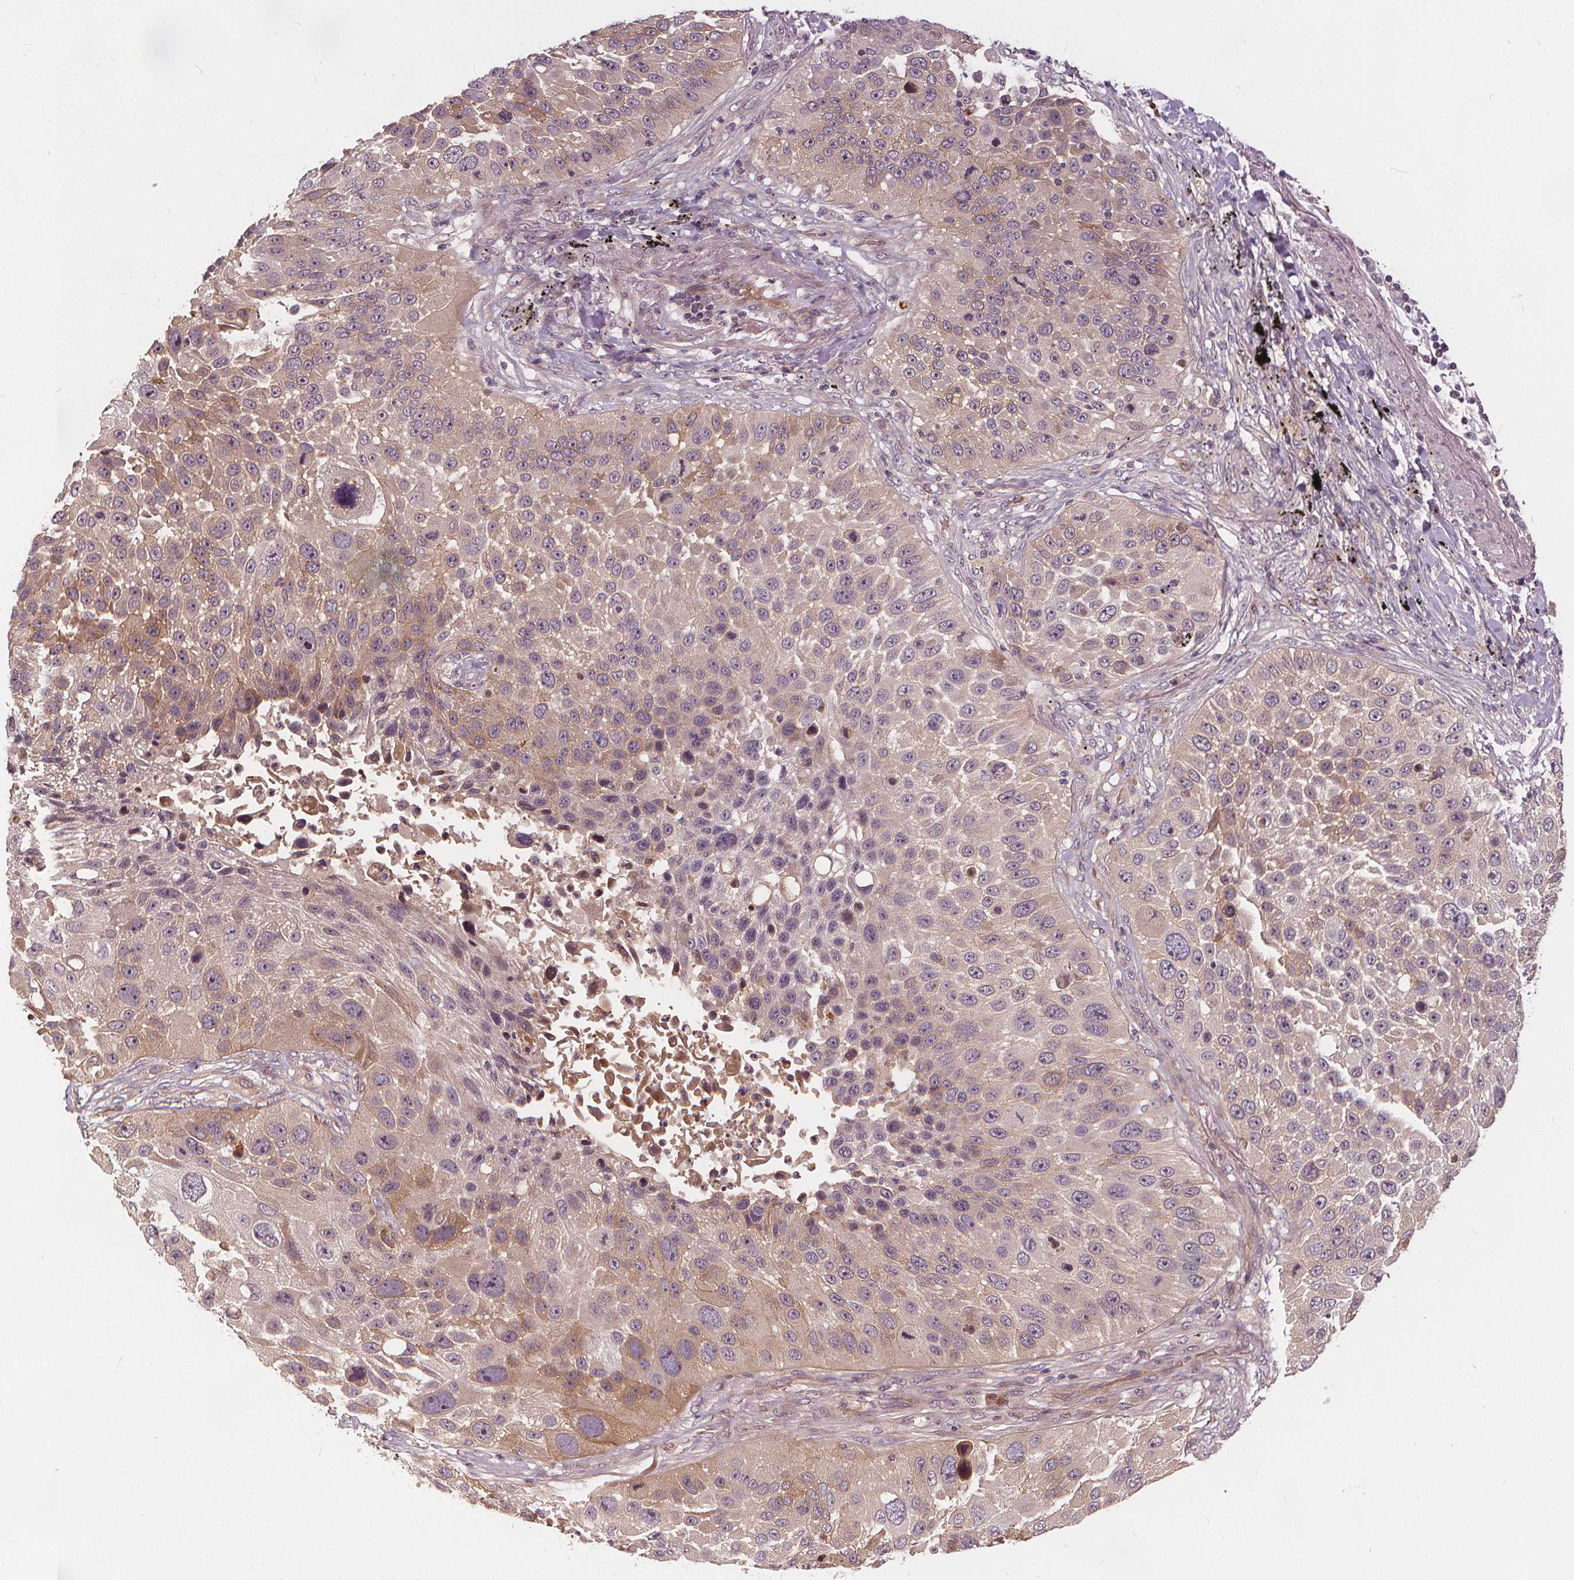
{"staining": {"intensity": "moderate", "quantity": "<25%", "location": "cytoplasmic/membranous,nuclear"}, "tissue": "lung cancer", "cell_type": "Tumor cells", "image_type": "cancer", "snomed": [{"axis": "morphology", "description": "Normal morphology"}, {"axis": "morphology", "description": "Squamous cell carcinoma, NOS"}, {"axis": "topography", "description": "Lymph node"}, {"axis": "topography", "description": "Lung"}], "caption": "Lung cancer (squamous cell carcinoma) stained with DAB (3,3'-diaminobenzidine) immunohistochemistry (IHC) demonstrates low levels of moderate cytoplasmic/membranous and nuclear positivity in approximately <25% of tumor cells. Immunohistochemistry (ihc) stains the protein of interest in brown and the nuclei are stained blue.", "gene": "IPO13", "patient": {"sex": "male", "age": 67}}